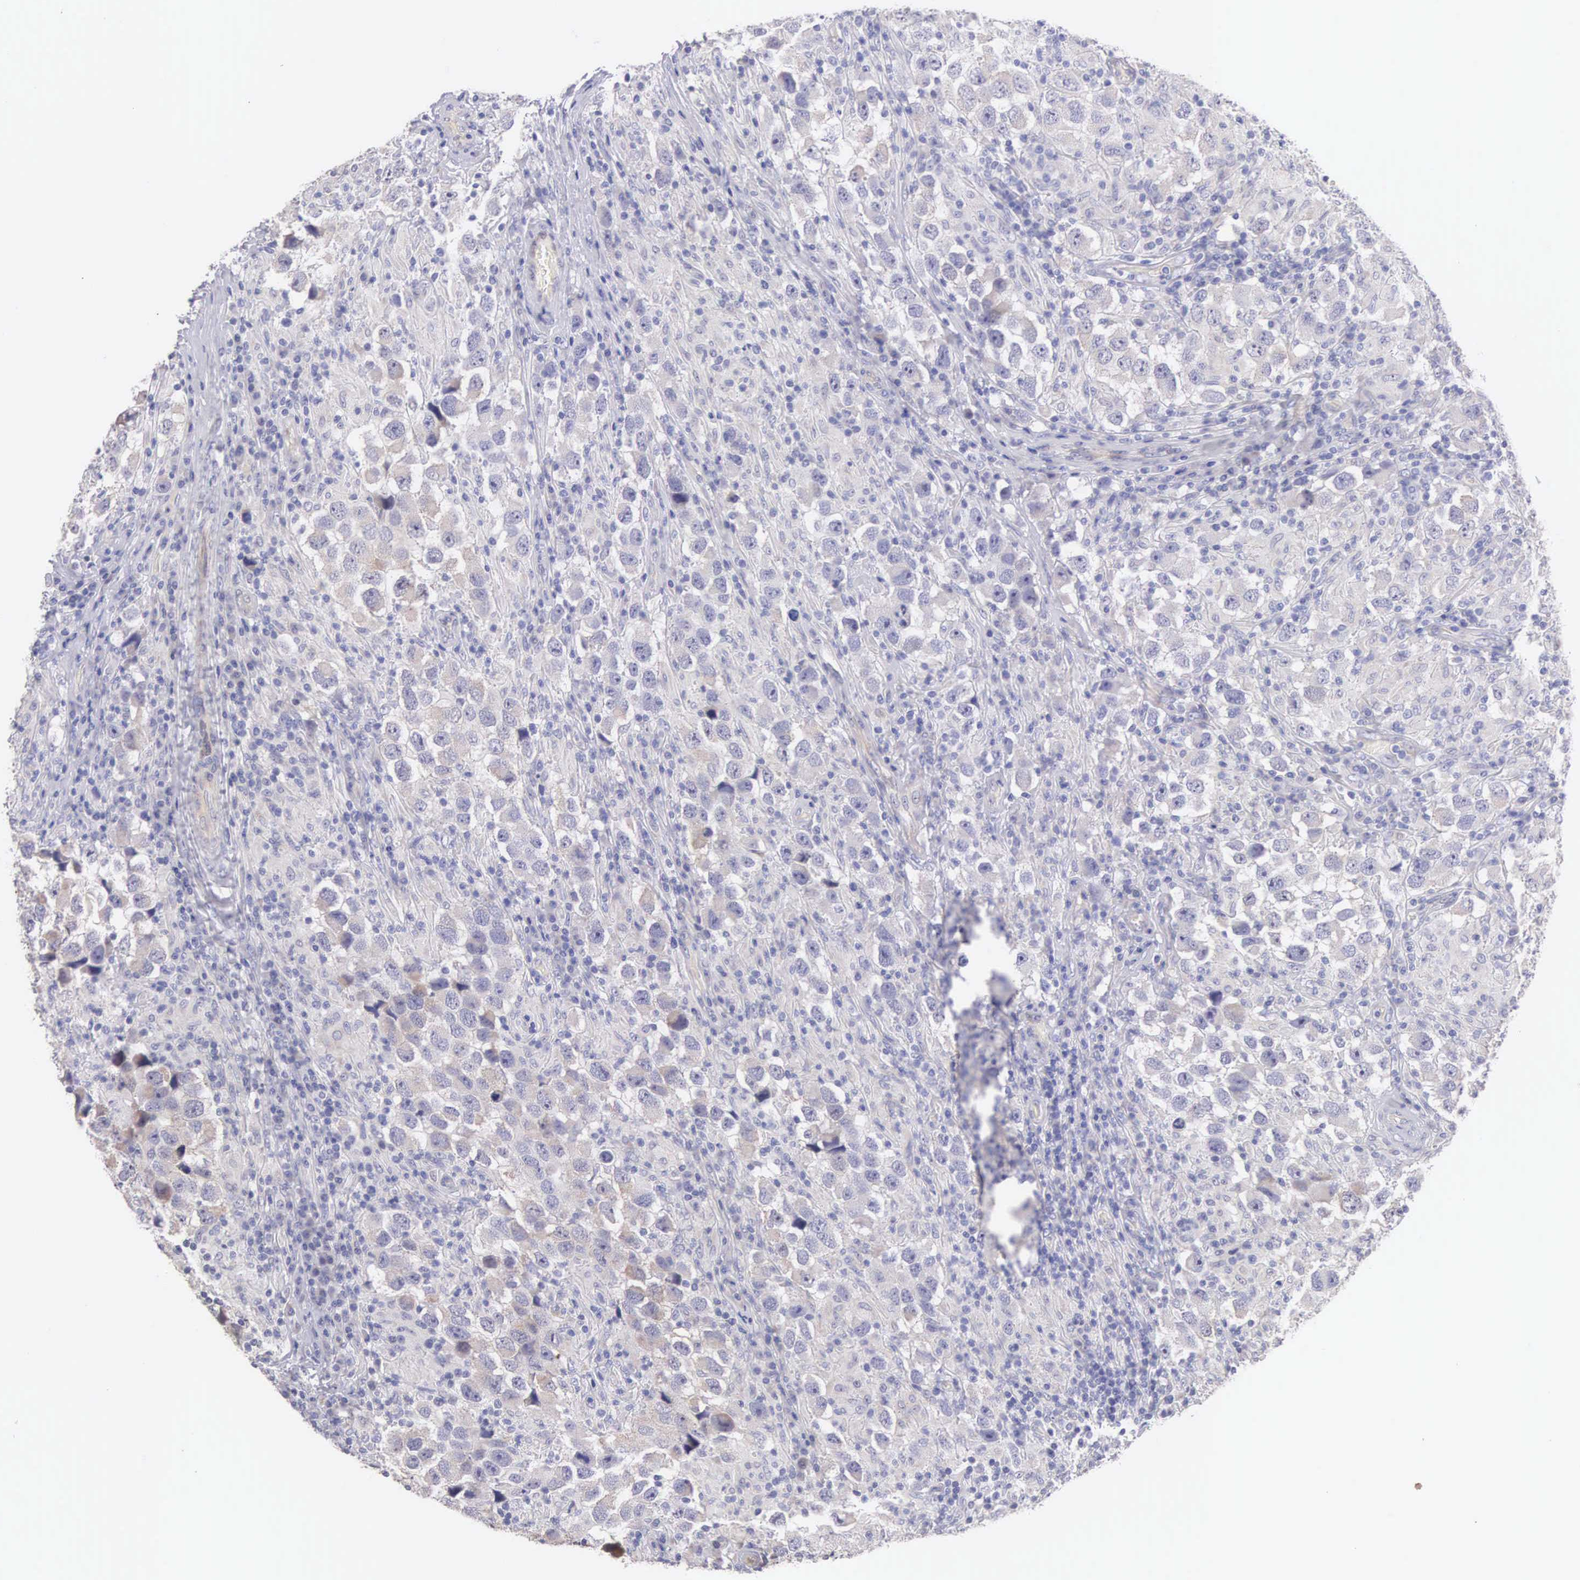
{"staining": {"intensity": "negative", "quantity": "none", "location": "none"}, "tissue": "testis cancer", "cell_type": "Tumor cells", "image_type": "cancer", "snomed": [{"axis": "morphology", "description": "Carcinoma, Embryonal, NOS"}, {"axis": "topography", "description": "Testis"}], "caption": "The image displays no staining of tumor cells in embryonal carcinoma (testis).", "gene": "PIR", "patient": {"sex": "male", "age": 21}}